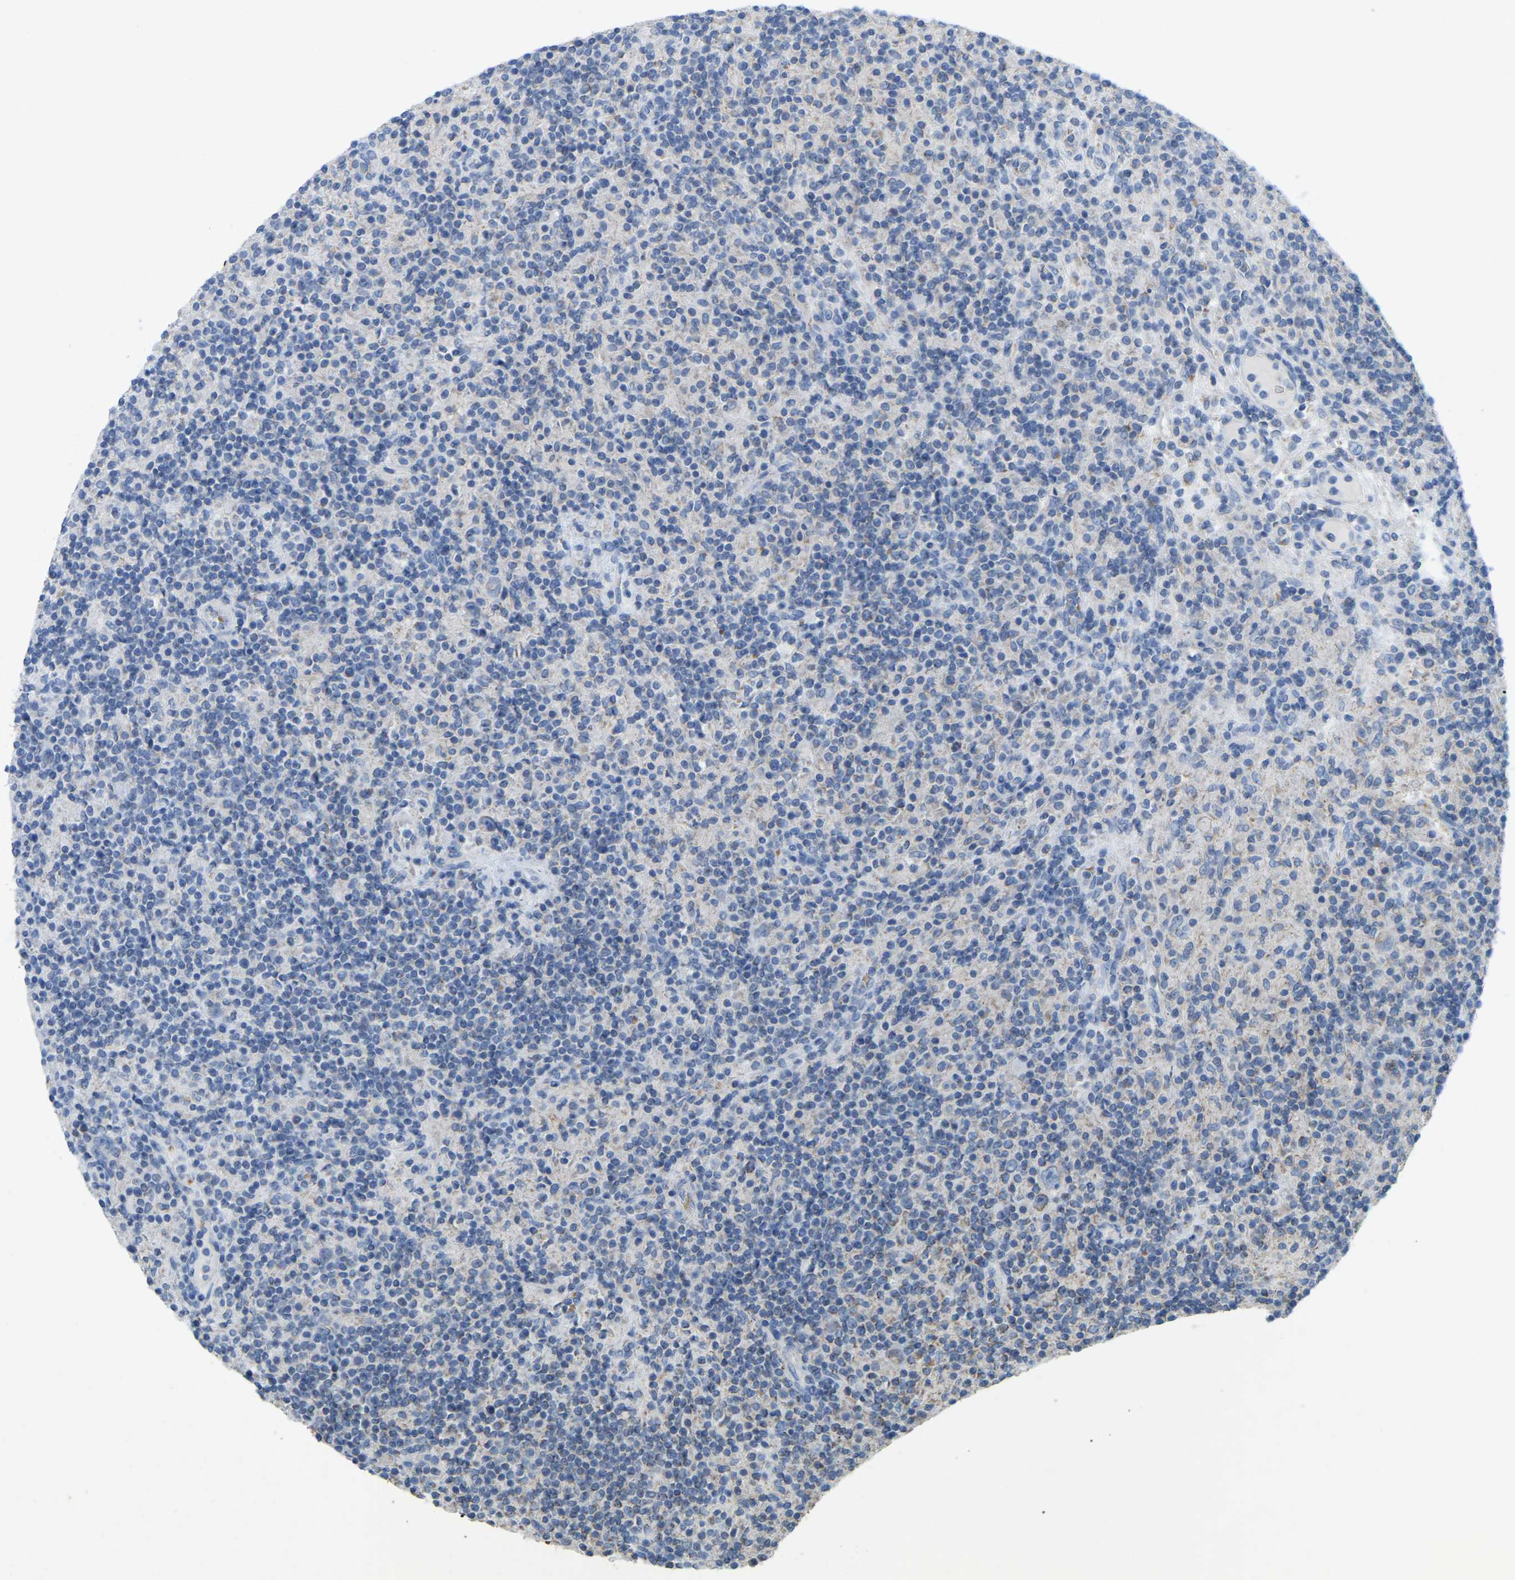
{"staining": {"intensity": "negative", "quantity": "none", "location": "none"}, "tissue": "lymphoma", "cell_type": "Tumor cells", "image_type": "cancer", "snomed": [{"axis": "morphology", "description": "Hodgkin's disease, NOS"}, {"axis": "topography", "description": "Lymph node"}], "caption": "Immunohistochemical staining of human Hodgkin's disease displays no significant expression in tumor cells. (Stains: DAB IHC with hematoxylin counter stain, Microscopy: brightfield microscopy at high magnification).", "gene": "SERPINB5", "patient": {"sex": "male", "age": 70}}